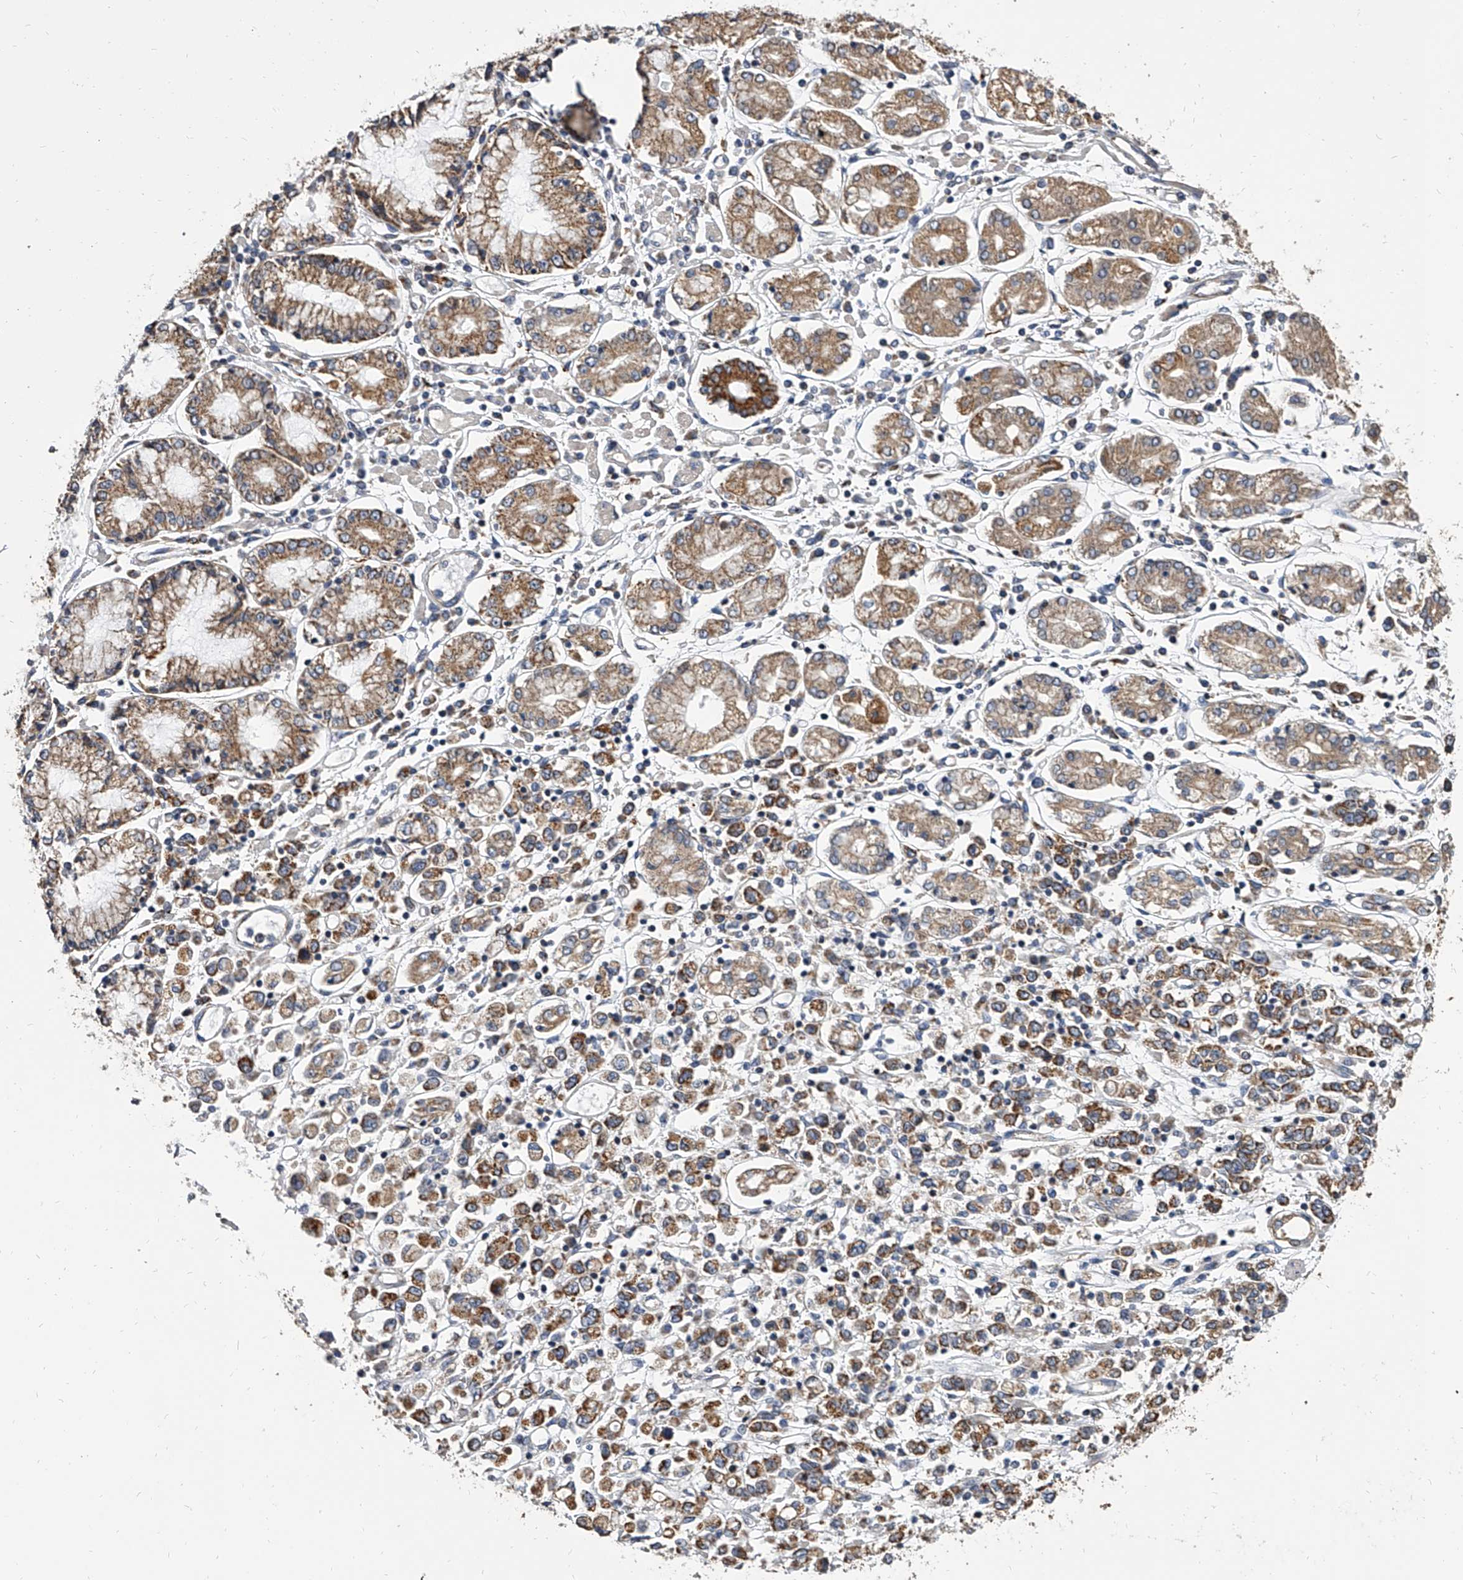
{"staining": {"intensity": "moderate", "quantity": ">75%", "location": "cytoplasmic/membranous"}, "tissue": "stomach cancer", "cell_type": "Tumor cells", "image_type": "cancer", "snomed": [{"axis": "morphology", "description": "Adenocarcinoma, NOS"}, {"axis": "topography", "description": "Stomach"}], "caption": "This is an image of IHC staining of stomach cancer (adenocarcinoma), which shows moderate positivity in the cytoplasmic/membranous of tumor cells.", "gene": "MRPL28", "patient": {"sex": "female", "age": 76}}